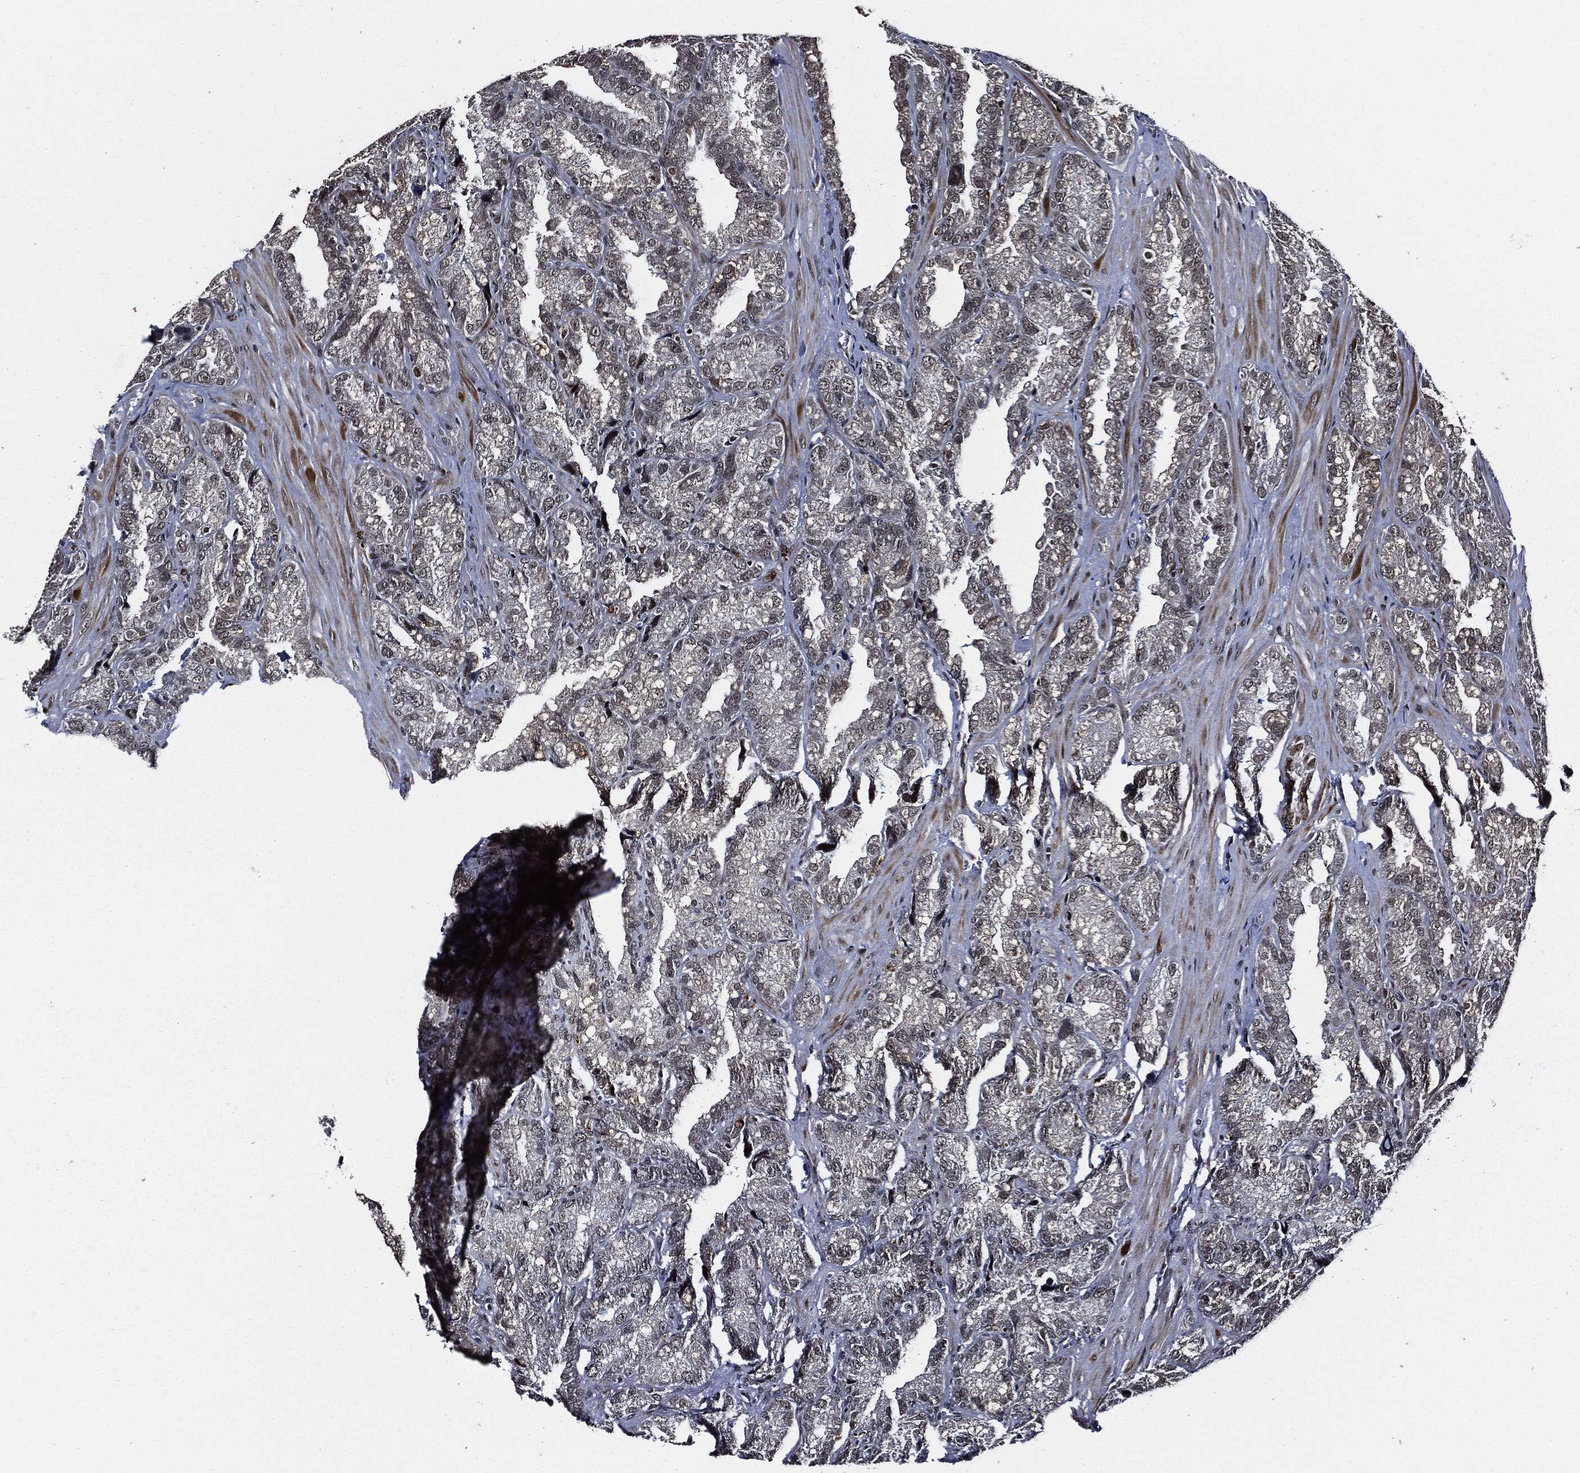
{"staining": {"intensity": "moderate", "quantity": "<25%", "location": "nuclear"}, "tissue": "seminal vesicle", "cell_type": "Glandular cells", "image_type": "normal", "snomed": [{"axis": "morphology", "description": "Normal tissue, NOS"}, {"axis": "topography", "description": "Seminal veicle"}], "caption": "A histopathology image of human seminal vesicle stained for a protein exhibits moderate nuclear brown staining in glandular cells.", "gene": "SUGT1", "patient": {"sex": "male", "age": 57}}